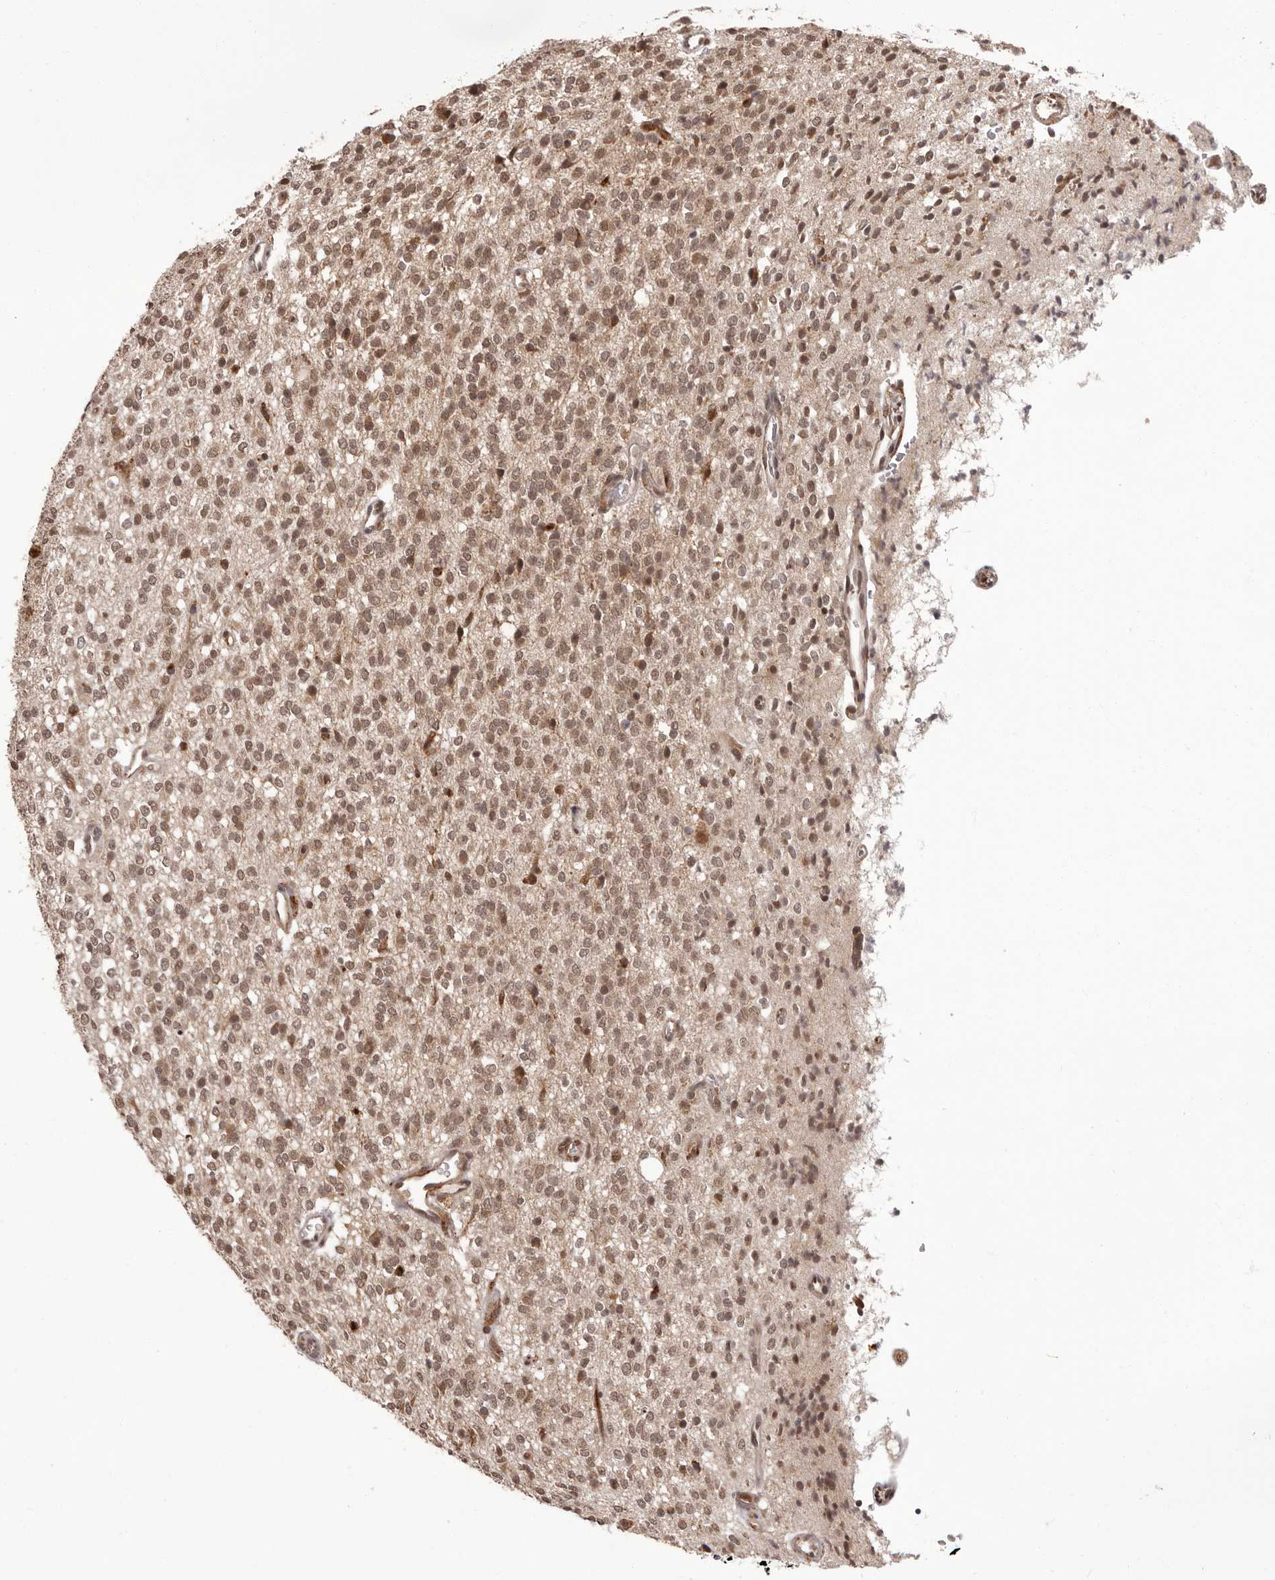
{"staining": {"intensity": "moderate", "quantity": ">75%", "location": "nuclear"}, "tissue": "glioma", "cell_type": "Tumor cells", "image_type": "cancer", "snomed": [{"axis": "morphology", "description": "Glioma, malignant, High grade"}, {"axis": "topography", "description": "Brain"}], "caption": "About >75% of tumor cells in human glioma reveal moderate nuclear protein expression as visualized by brown immunohistochemical staining.", "gene": "IL32", "patient": {"sex": "male", "age": 34}}